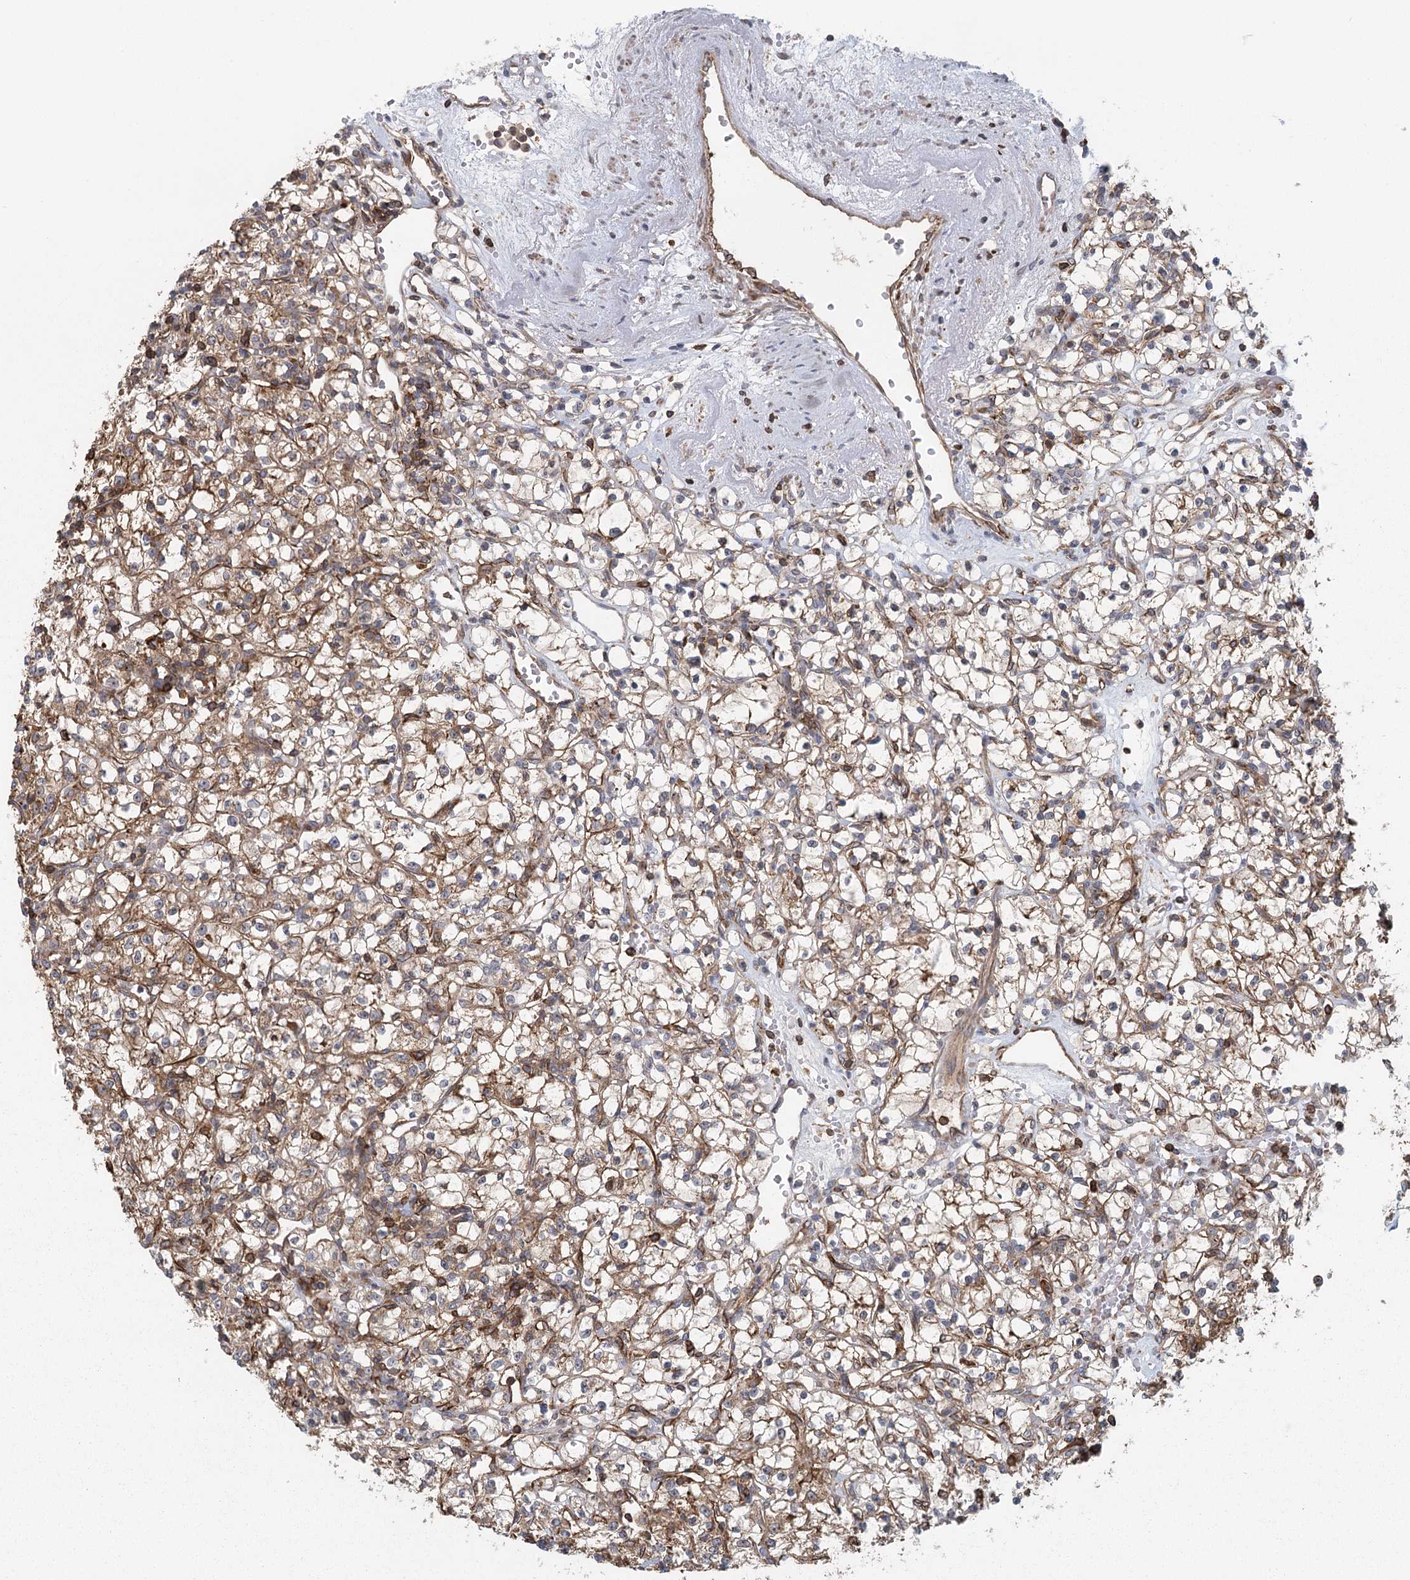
{"staining": {"intensity": "weak", "quantity": ">75%", "location": "cytoplasmic/membranous"}, "tissue": "renal cancer", "cell_type": "Tumor cells", "image_type": "cancer", "snomed": [{"axis": "morphology", "description": "Adenocarcinoma, NOS"}, {"axis": "topography", "description": "Kidney"}], "caption": "Protein analysis of renal cancer tissue demonstrates weak cytoplasmic/membranous positivity in approximately >75% of tumor cells.", "gene": "PLEKHA7", "patient": {"sex": "female", "age": 59}}